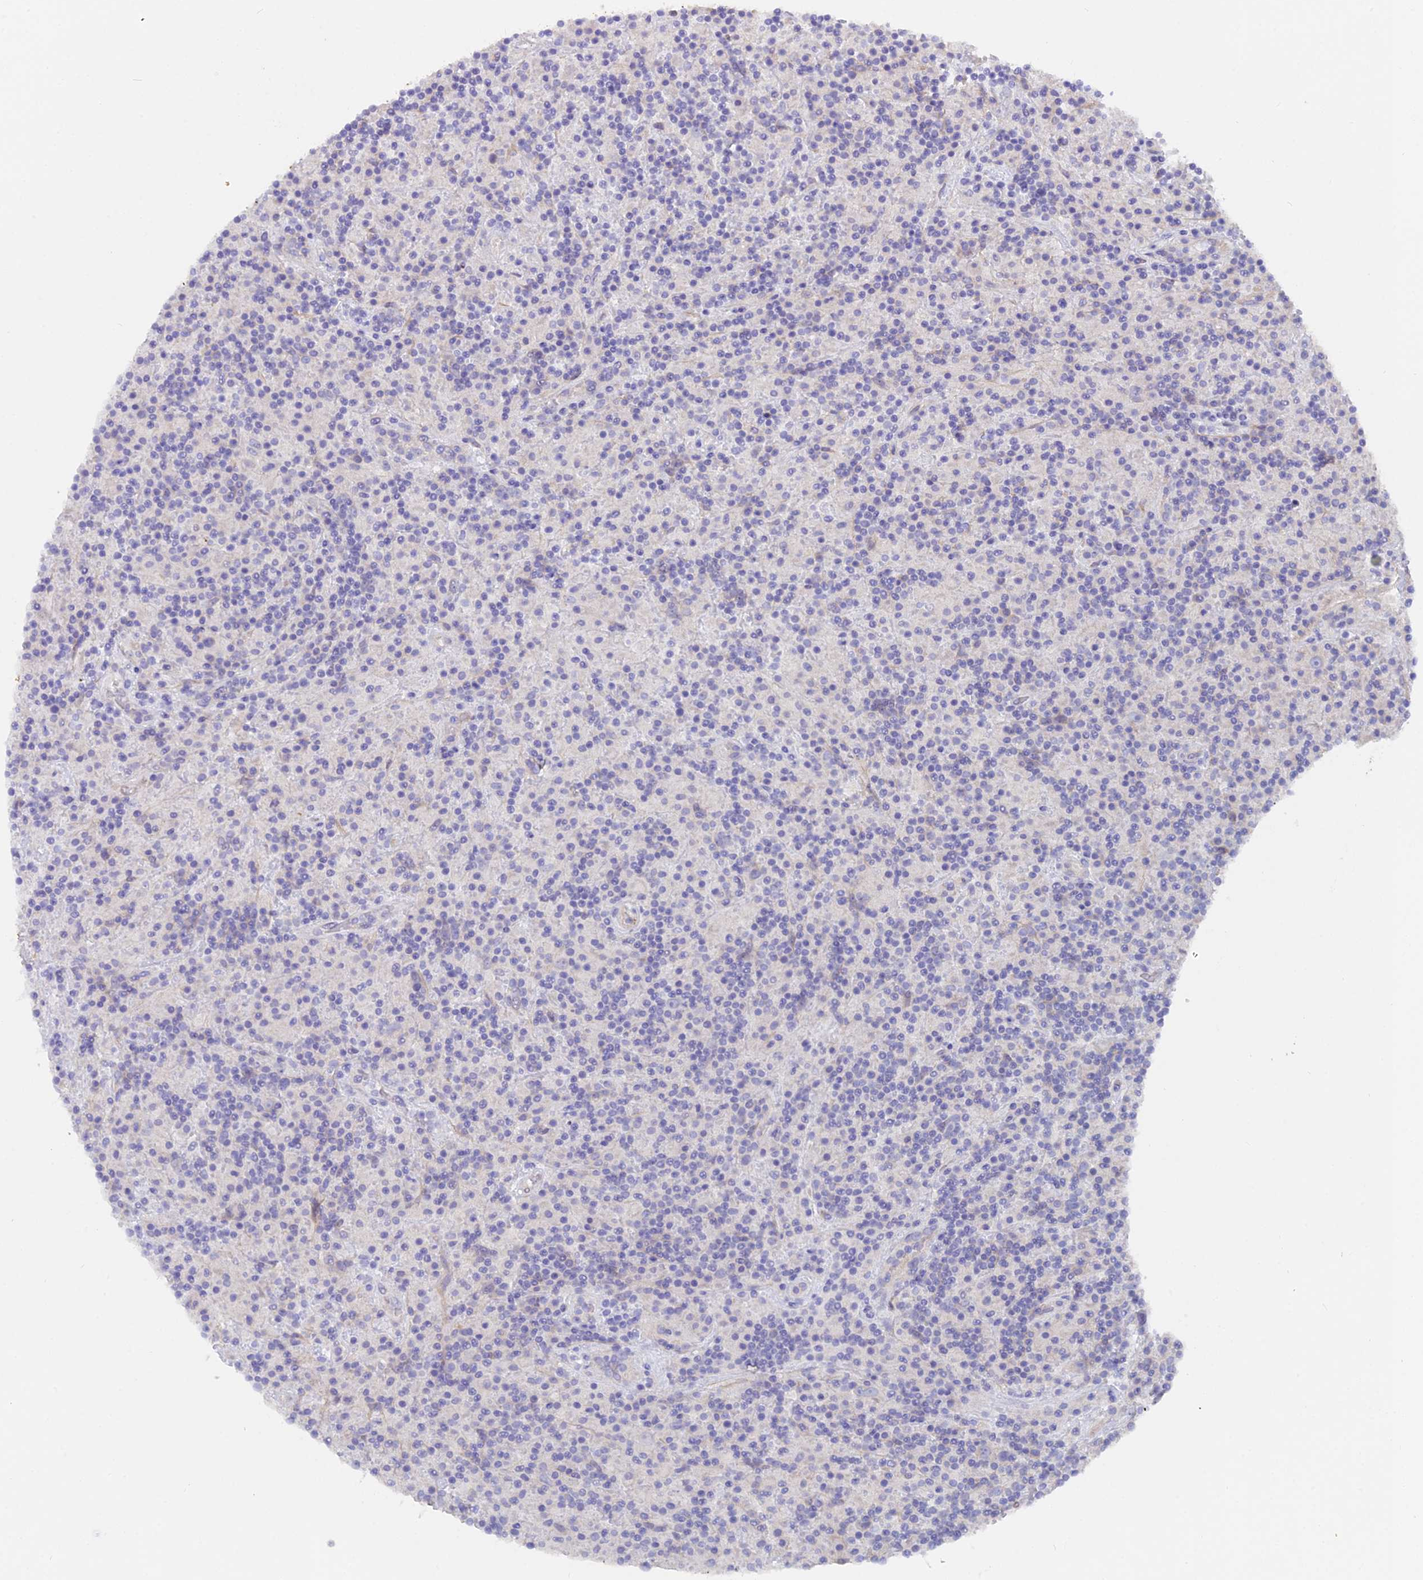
{"staining": {"intensity": "negative", "quantity": "none", "location": "none"}, "tissue": "lymphoma", "cell_type": "Tumor cells", "image_type": "cancer", "snomed": [{"axis": "morphology", "description": "Hodgkin's disease, NOS"}, {"axis": "topography", "description": "Lymph node"}], "caption": "Immunohistochemistry of human lymphoma shows no expression in tumor cells.", "gene": "FAM168B", "patient": {"sex": "male", "age": 70}}